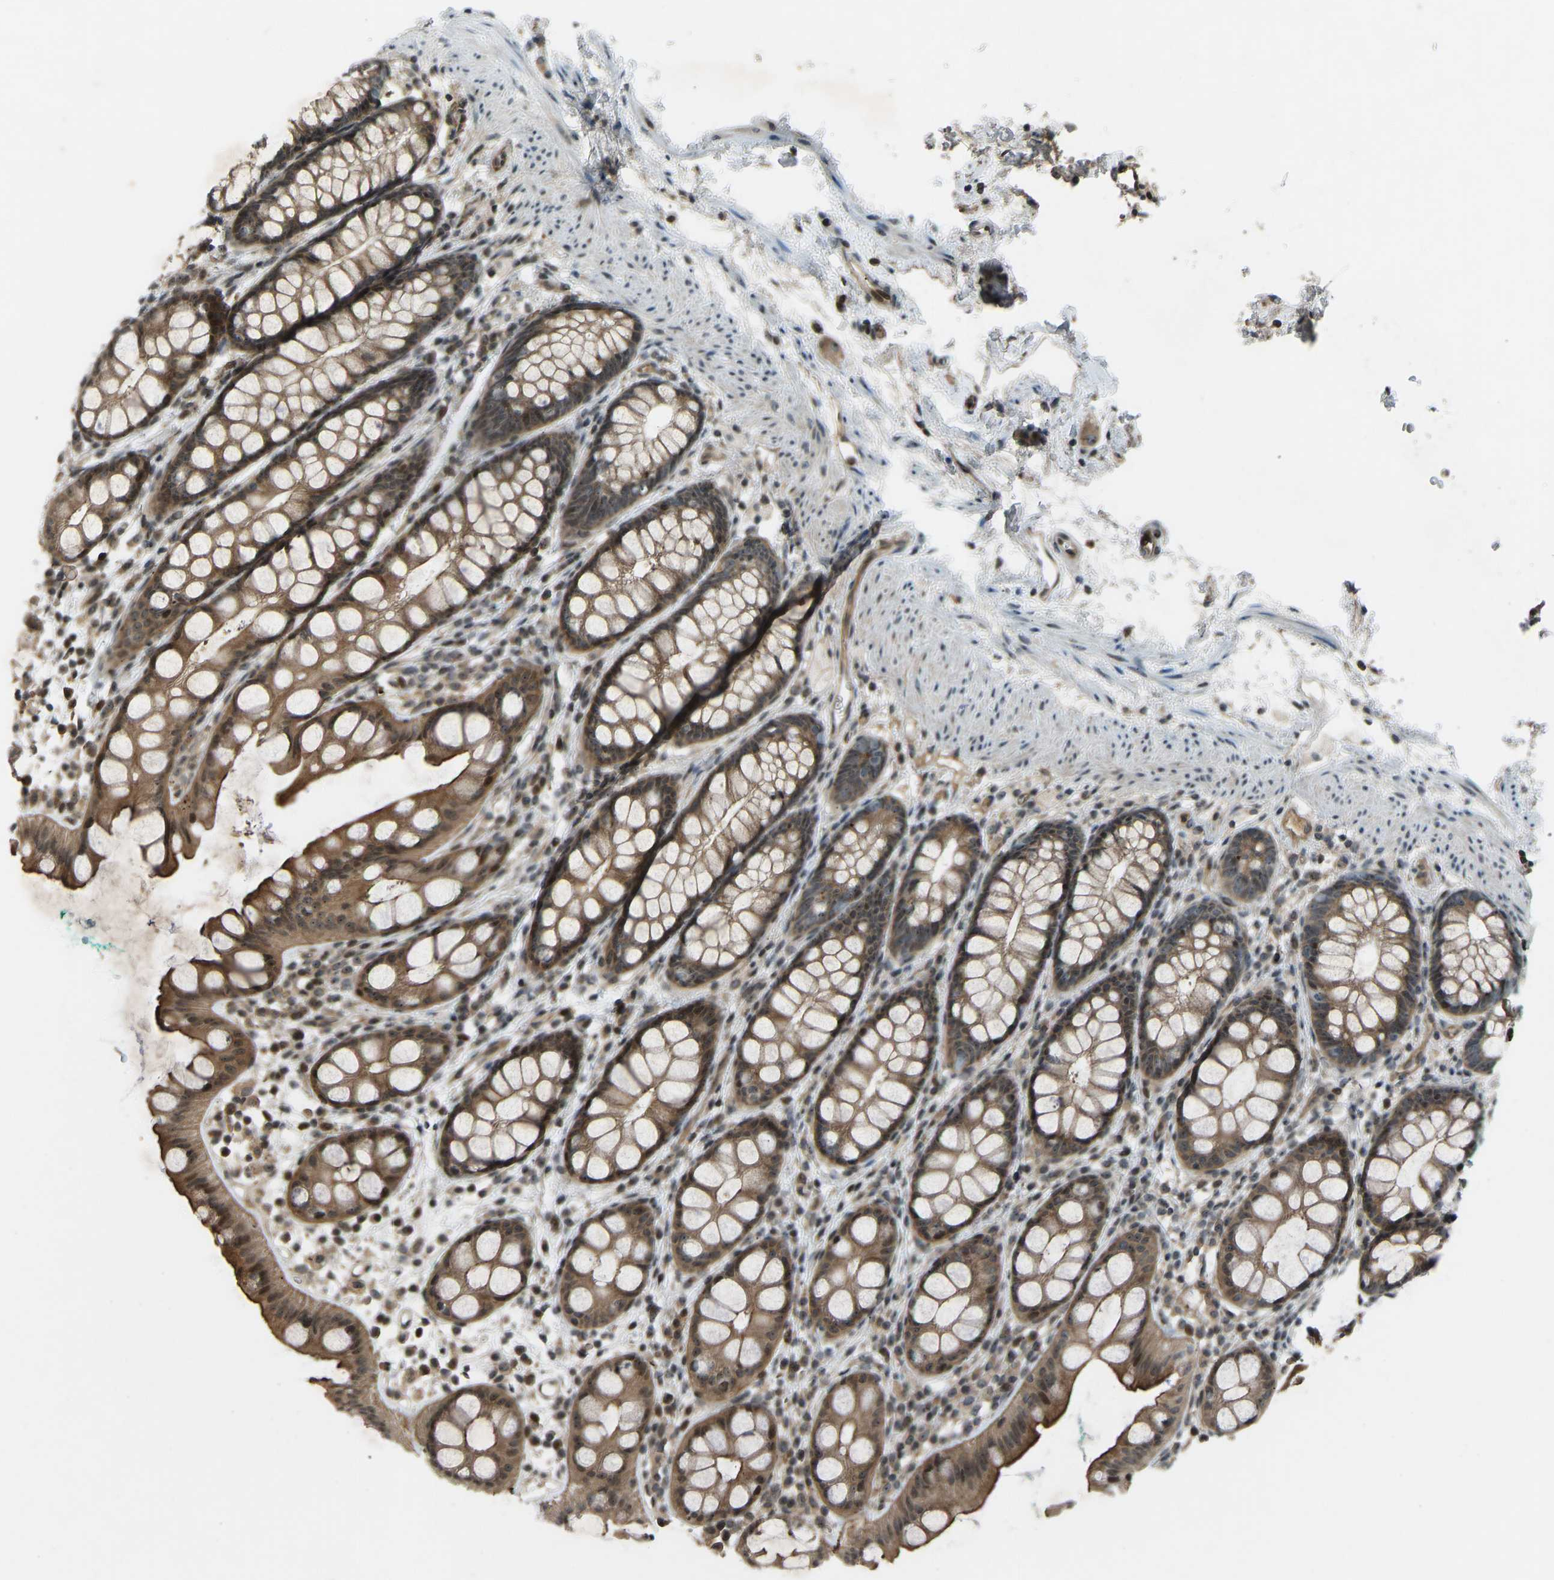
{"staining": {"intensity": "moderate", "quantity": ">75%", "location": "cytoplasmic/membranous,nuclear"}, "tissue": "rectum", "cell_type": "Glandular cells", "image_type": "normal", "snomed": [{"axis": "morphology", "description": "Normal tissue, NOS"}, {"axis": "topography", "description": "Rectum"}], "caption": "Approximately >75% of glandular cells in normal rectum exhibit moderate cytoplasmic/membranous,nuclear protein expression as visualized by brown immunohistochemical staining.", "gene": "SVOPL", "patient": {"sex": "female", "age": 65}}